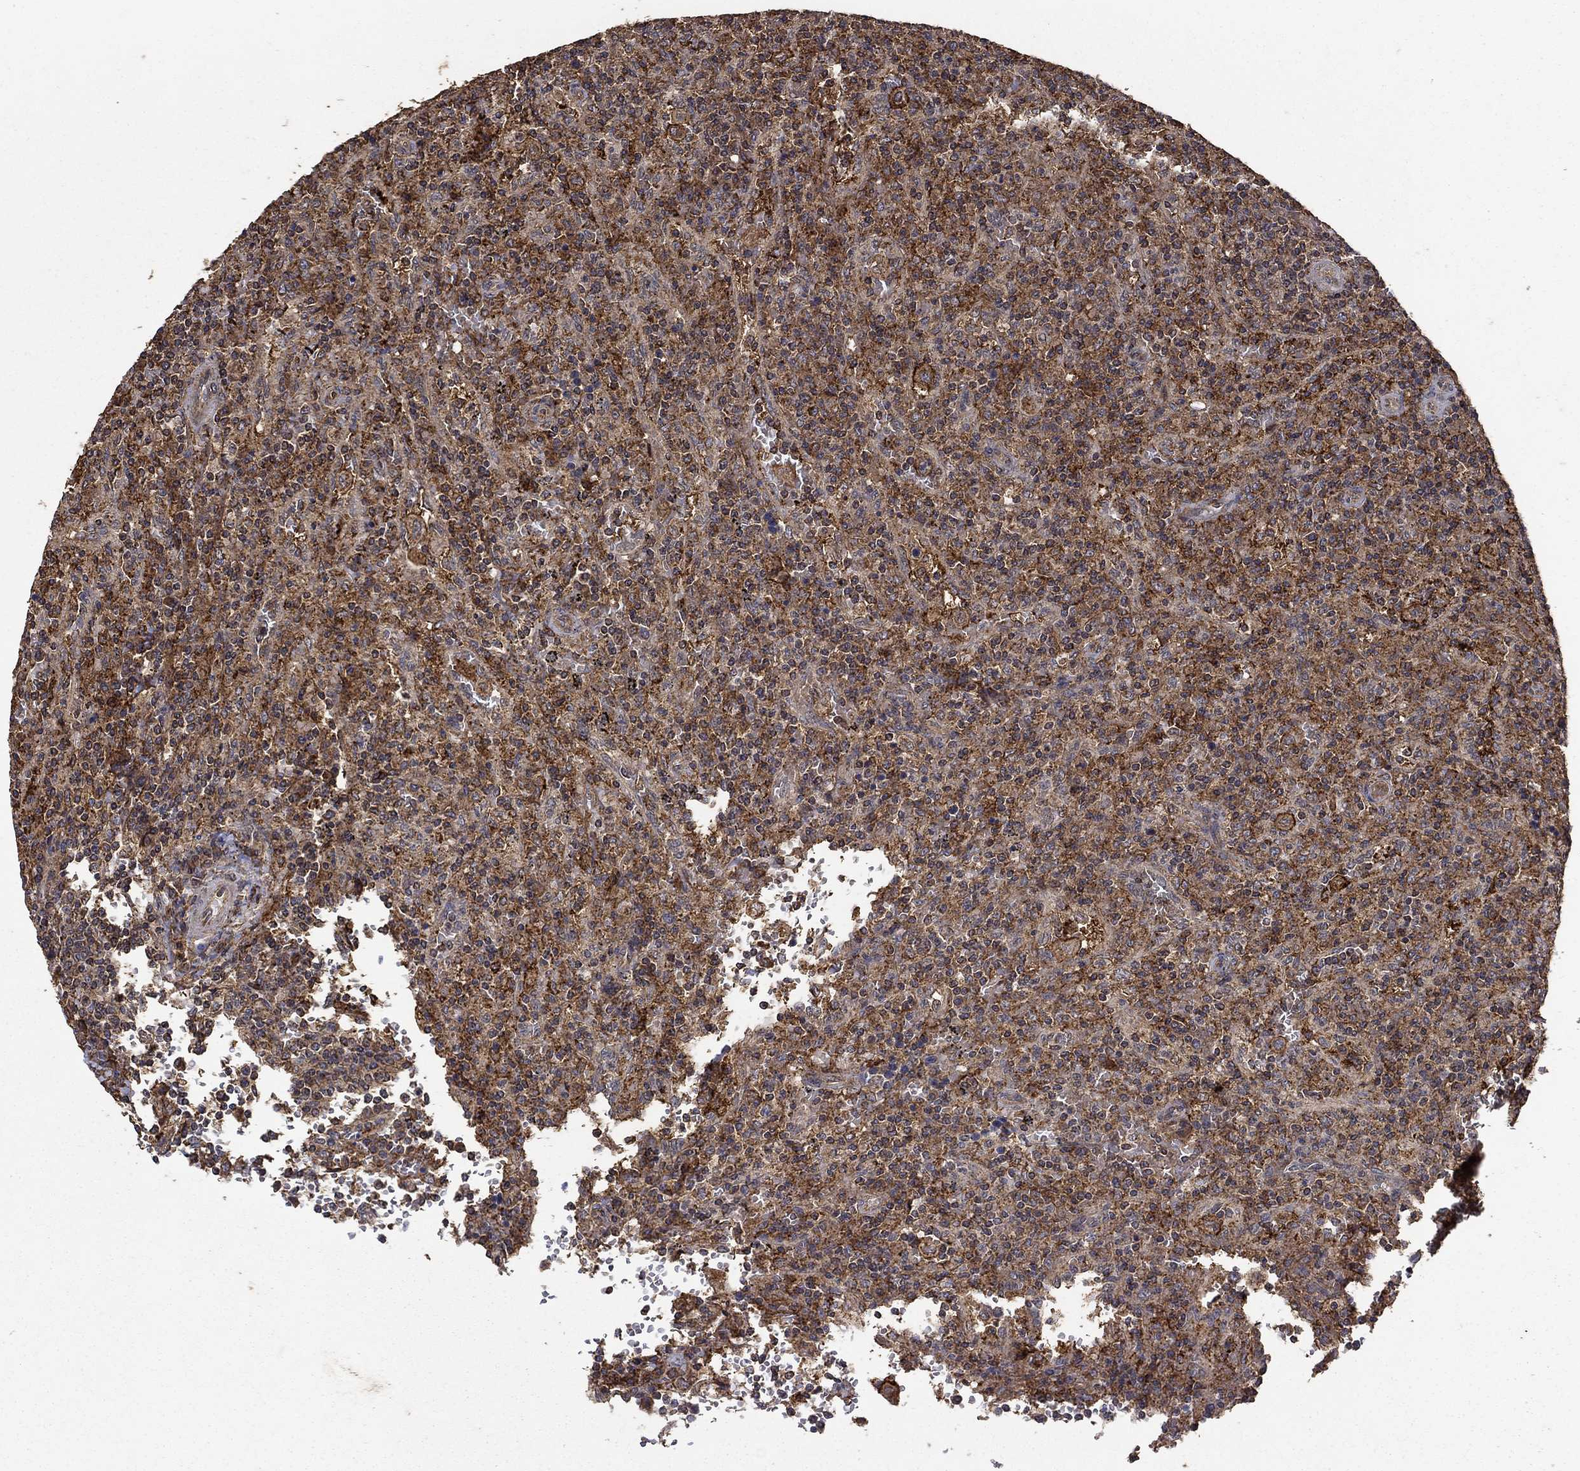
{"staining": {"intensity": "strong", "quantity": "25%-75%", "location": "cytoplasmic/membranous"}, "tissue": "lymphoma", "cell_type": "Tumor cells", "image_type": "cancer", "snomed": [{"axis": "morphology", "description": "Malignant lymphoma, non-Hodgkin's type, Low grade"}, {"axis": "topography", "description": "Spleen"}], "caption": "Immunohistochemical staining of low-grade malignant lymphoma, non-Hodgkin's type reveals high levels of strong cytoplasmic/membranous protein expression in about 25%-75% of tumor cells.", "gene": "IFRD1", "patient": {"sex": "male", "age": 62}}